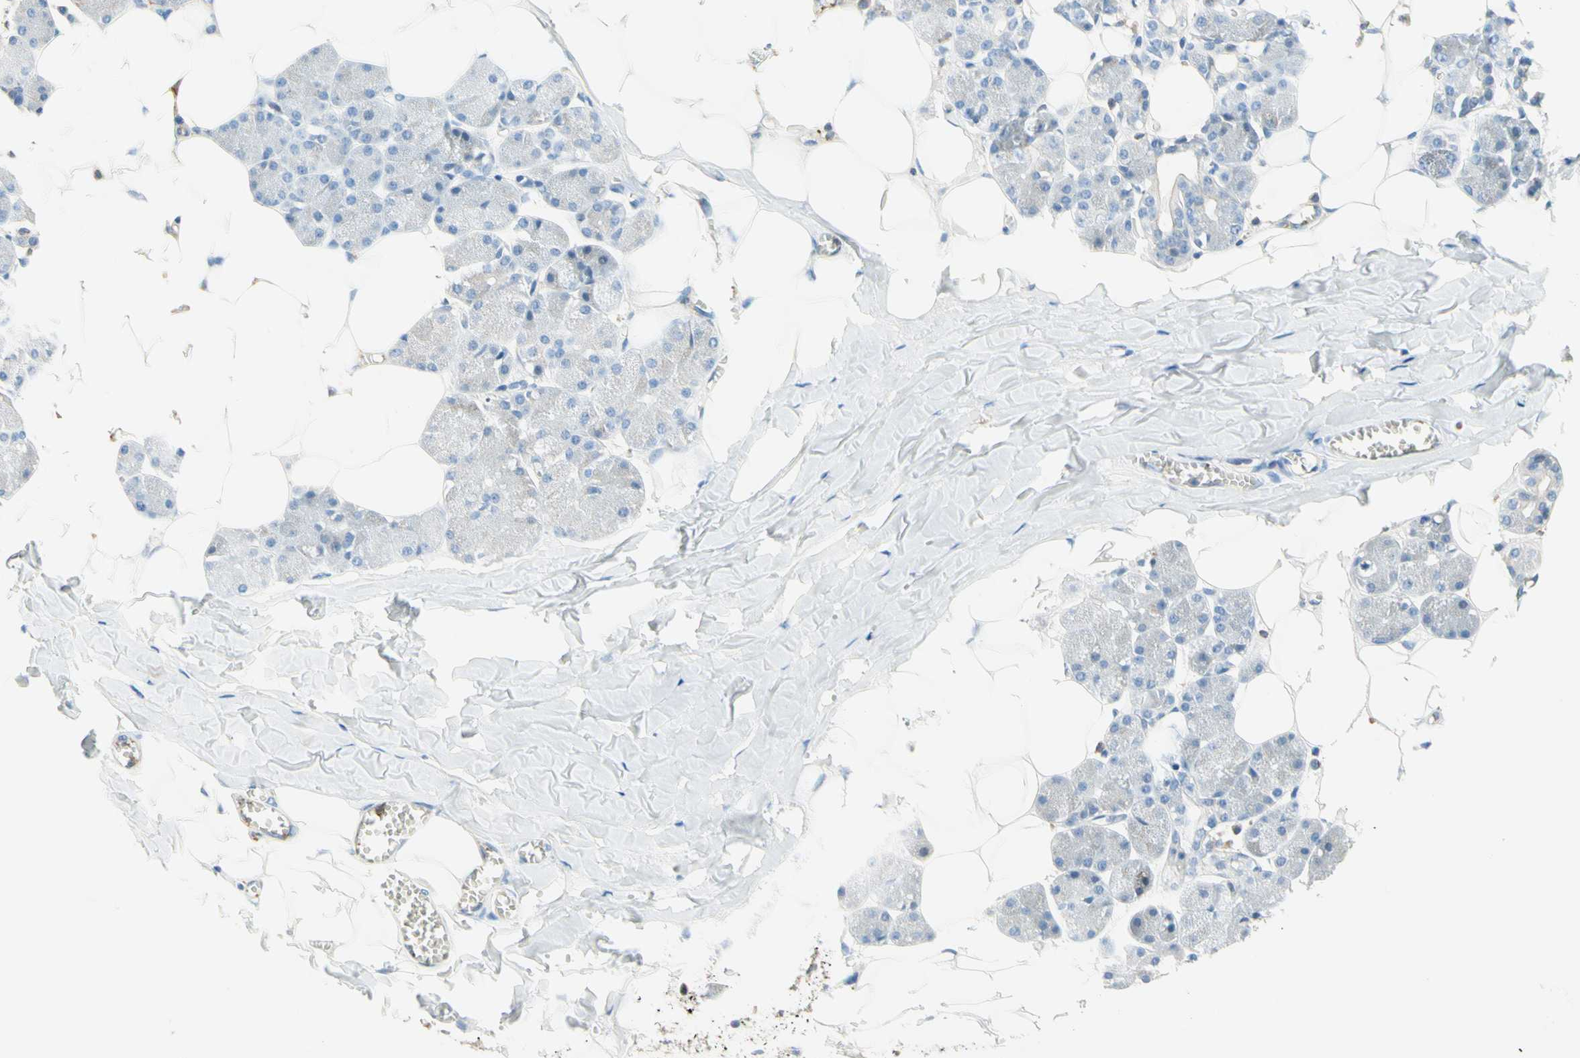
{"staining": {"intensity": "negative", "quantity": "none", "location": "none"}, "tissue": "salivary gland", "cell_type": "Glandular cells", "image_type": "normal", "snomed": [{"axis": "morphology", "description": "Normal tissue, NOS"}, {"axis": "morphology", "description": "Adenoma, NOS"}, {"axis": "topography", "description": "Salivary gland"}], "caption": "Glandular cells show no significant protein staining in benign salivary gland.", "gene": "SEMA4C", "patient": {"sex": "female", "age": 32}}